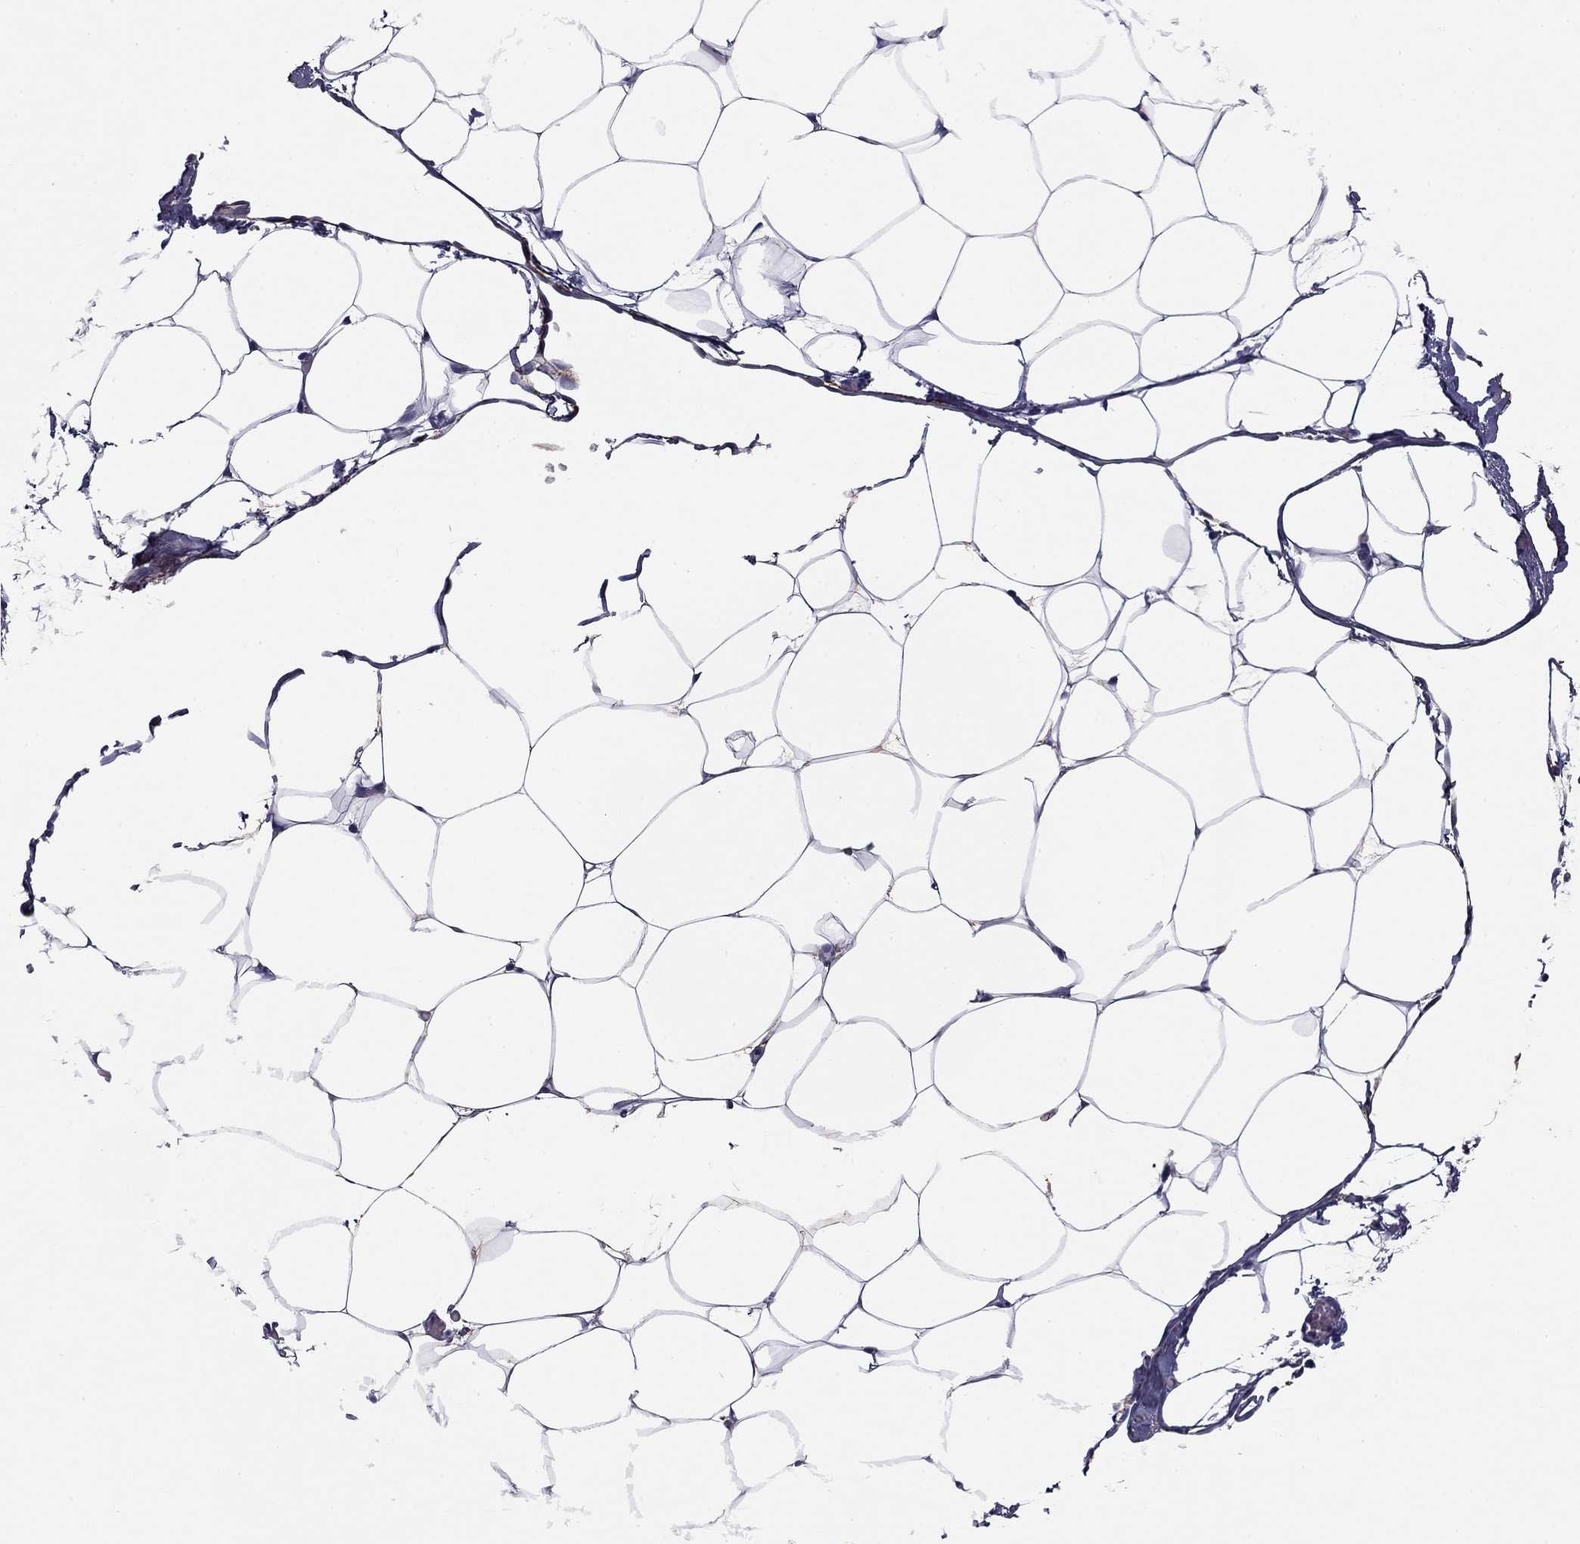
{"staining": {"intensity": "negative", "quantity": "none", "location": "none"}, "tissue": "adipose tissue", "cell_type": "Adipocytes", "image_type": "normal", "snomed": [{"axis": "morphology", "description": "Normal tissue, NOS"}, {"axis": "topography", "description": "Adipose tissue"}], "caption": "Immunohistochemistry (IHC) histopathology image of benign human adipose tissue stained for a protein (brown), which reveals no positivity in adipocytes. Brightfield microscopy of IHC stained with DAB (3,3'-diaminobenzidine) (brown) and hematoxylin (blue), captured at high magnification.", "gene": "REXO5", "patient": {"sex": "male", "age": 57}}